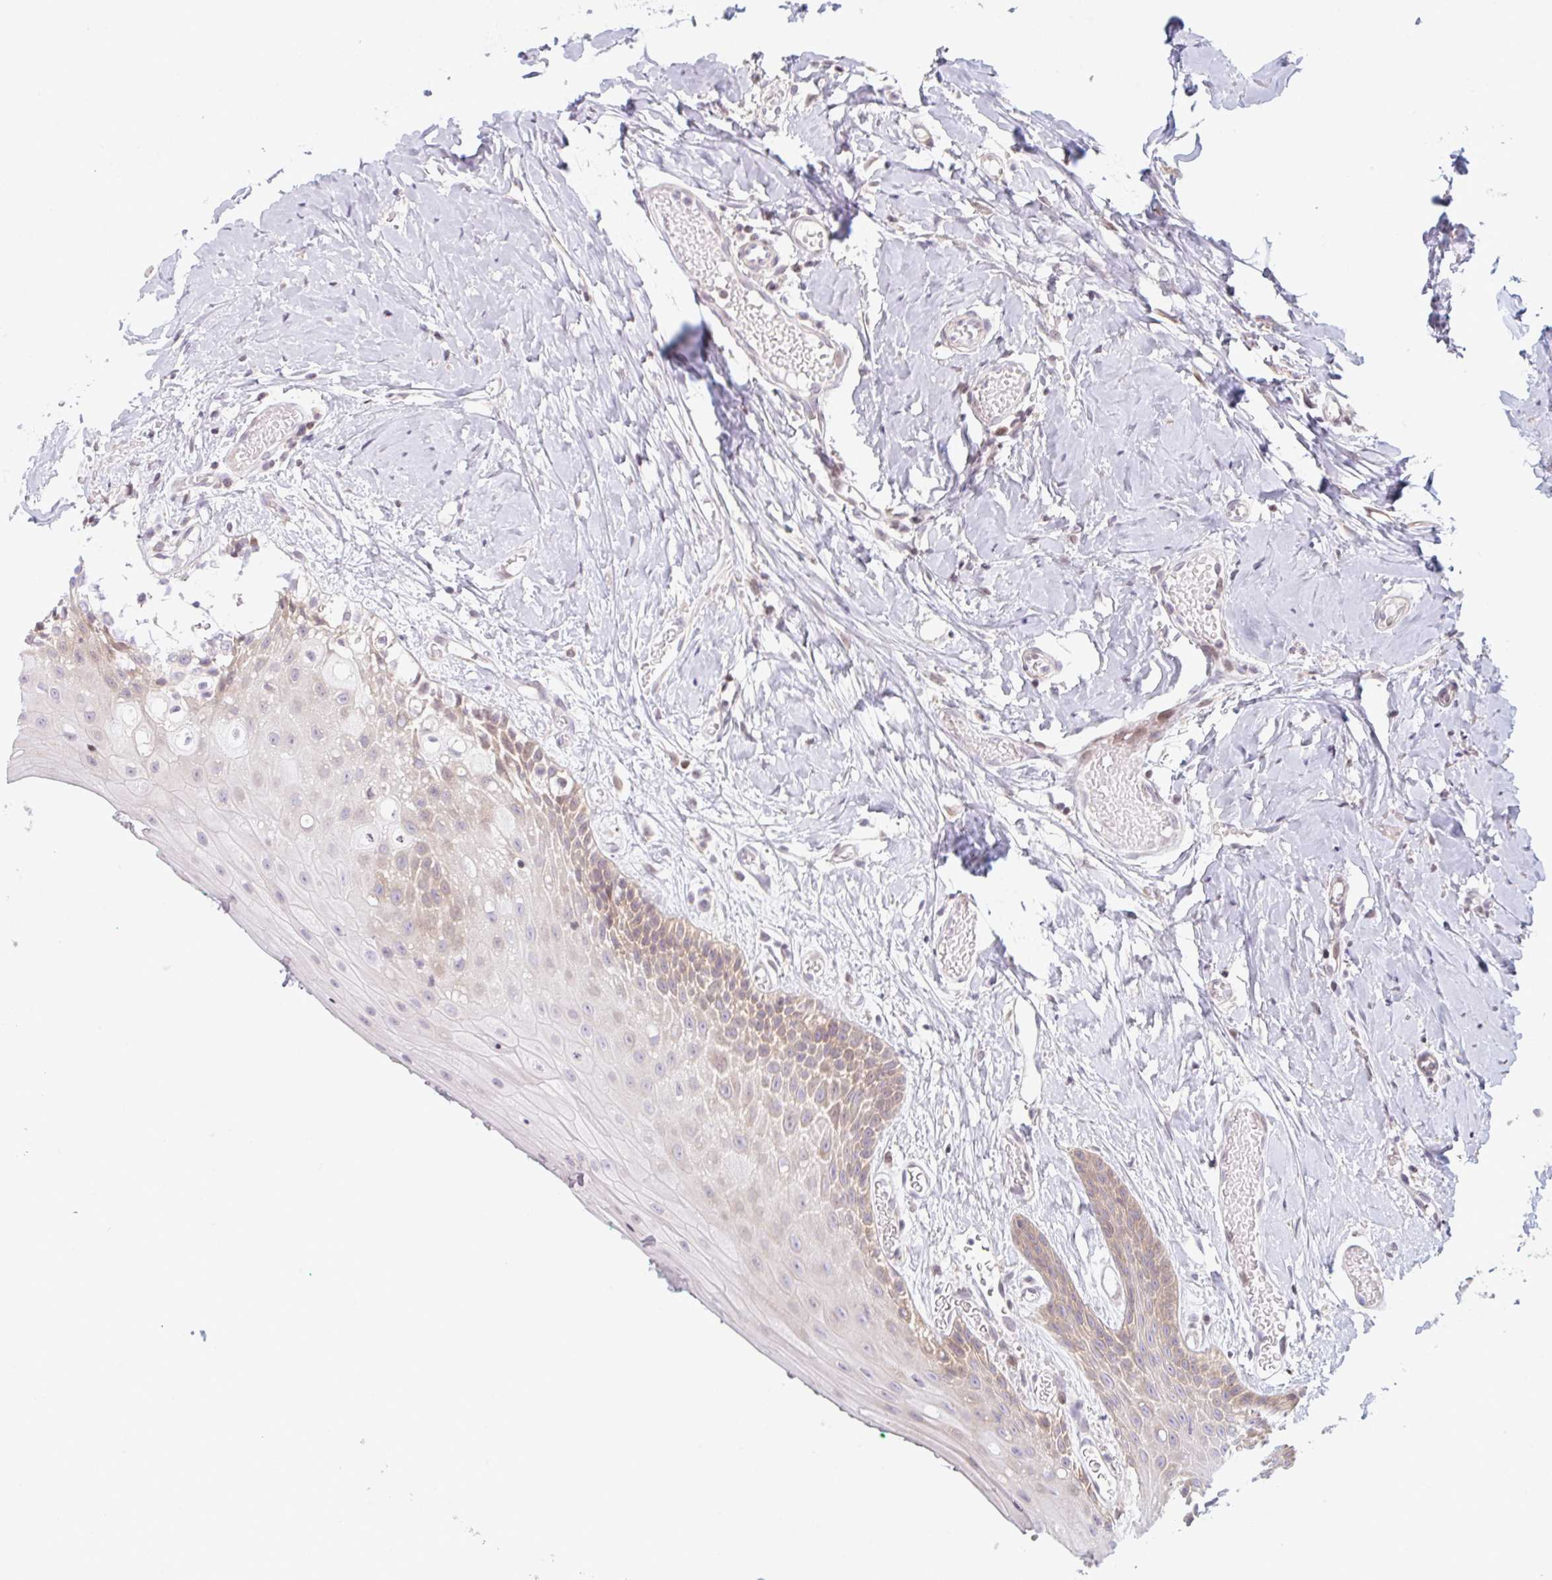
{"staining": {"intensity": "moderate", "quantity": "25%-75%", "location": "cytoplasmic/membranous"}, "tissue": "oral mucosa", "cell_type": "Squamous epithelial cells", "image_type": "normal", "snomed": [{"axis": "morphology", "description": "Normal tissue, NOS"}, {"axis": "topography", "description": "Oral tissue"}, {"axis": "topography", "description": "Tounge, NOS"}], "caption": "Immunohistochemistry (DAB (3,3'-diaminobenzidine)) staining of normal oral mucosa exhibits moderate cytoplasmic/membranous protein staining in approximately 25%-75% of squamous epithelial cells. Nuclei are stained in blue.", "gene": "TMEM237", "patient": {"sex": "female", "age": 62}}